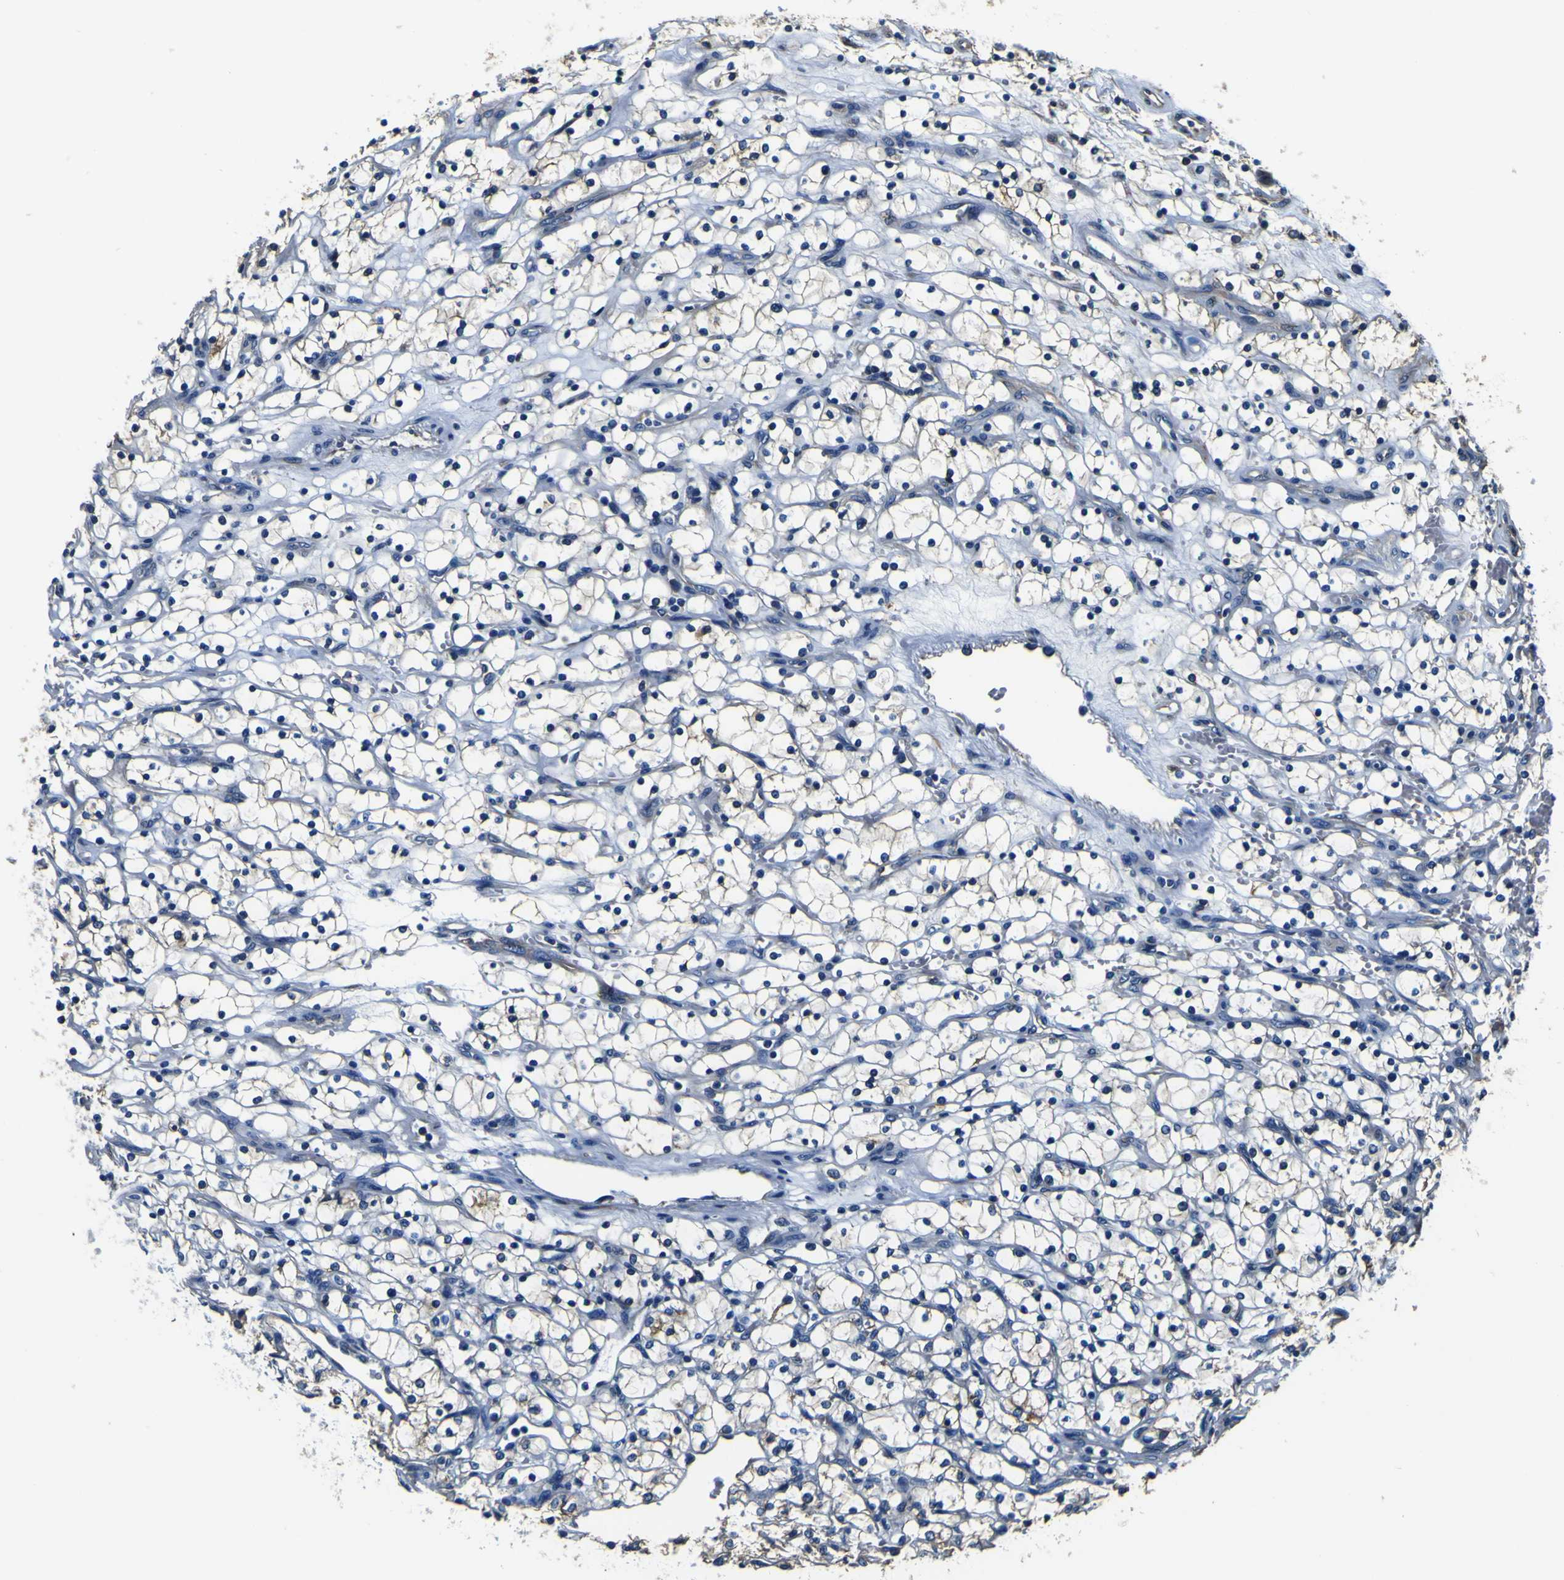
{"staining": {"intensity": "weak", "quantity": "<25%", "location": "cytoplasmic/membranous"}, "tissue": "renal cancer", "cell_type": "Tumor cells", "image_type": "cancer", "snomed": [{"axis": "morphology", "description": "Adenocarcinoma, NOS"}, {"axis": "topography", "description": "Kidney"}], "caption": "A high-resolution photomicrograph shows immunohistochemistry (IHC) staining of renal adenocarcinoma, which demonstrates no significant expression in tumor cells. Nuclei are stained in blue.", "gene": "TUBA1B", "patient": {"sex": "female", "age": 69}}